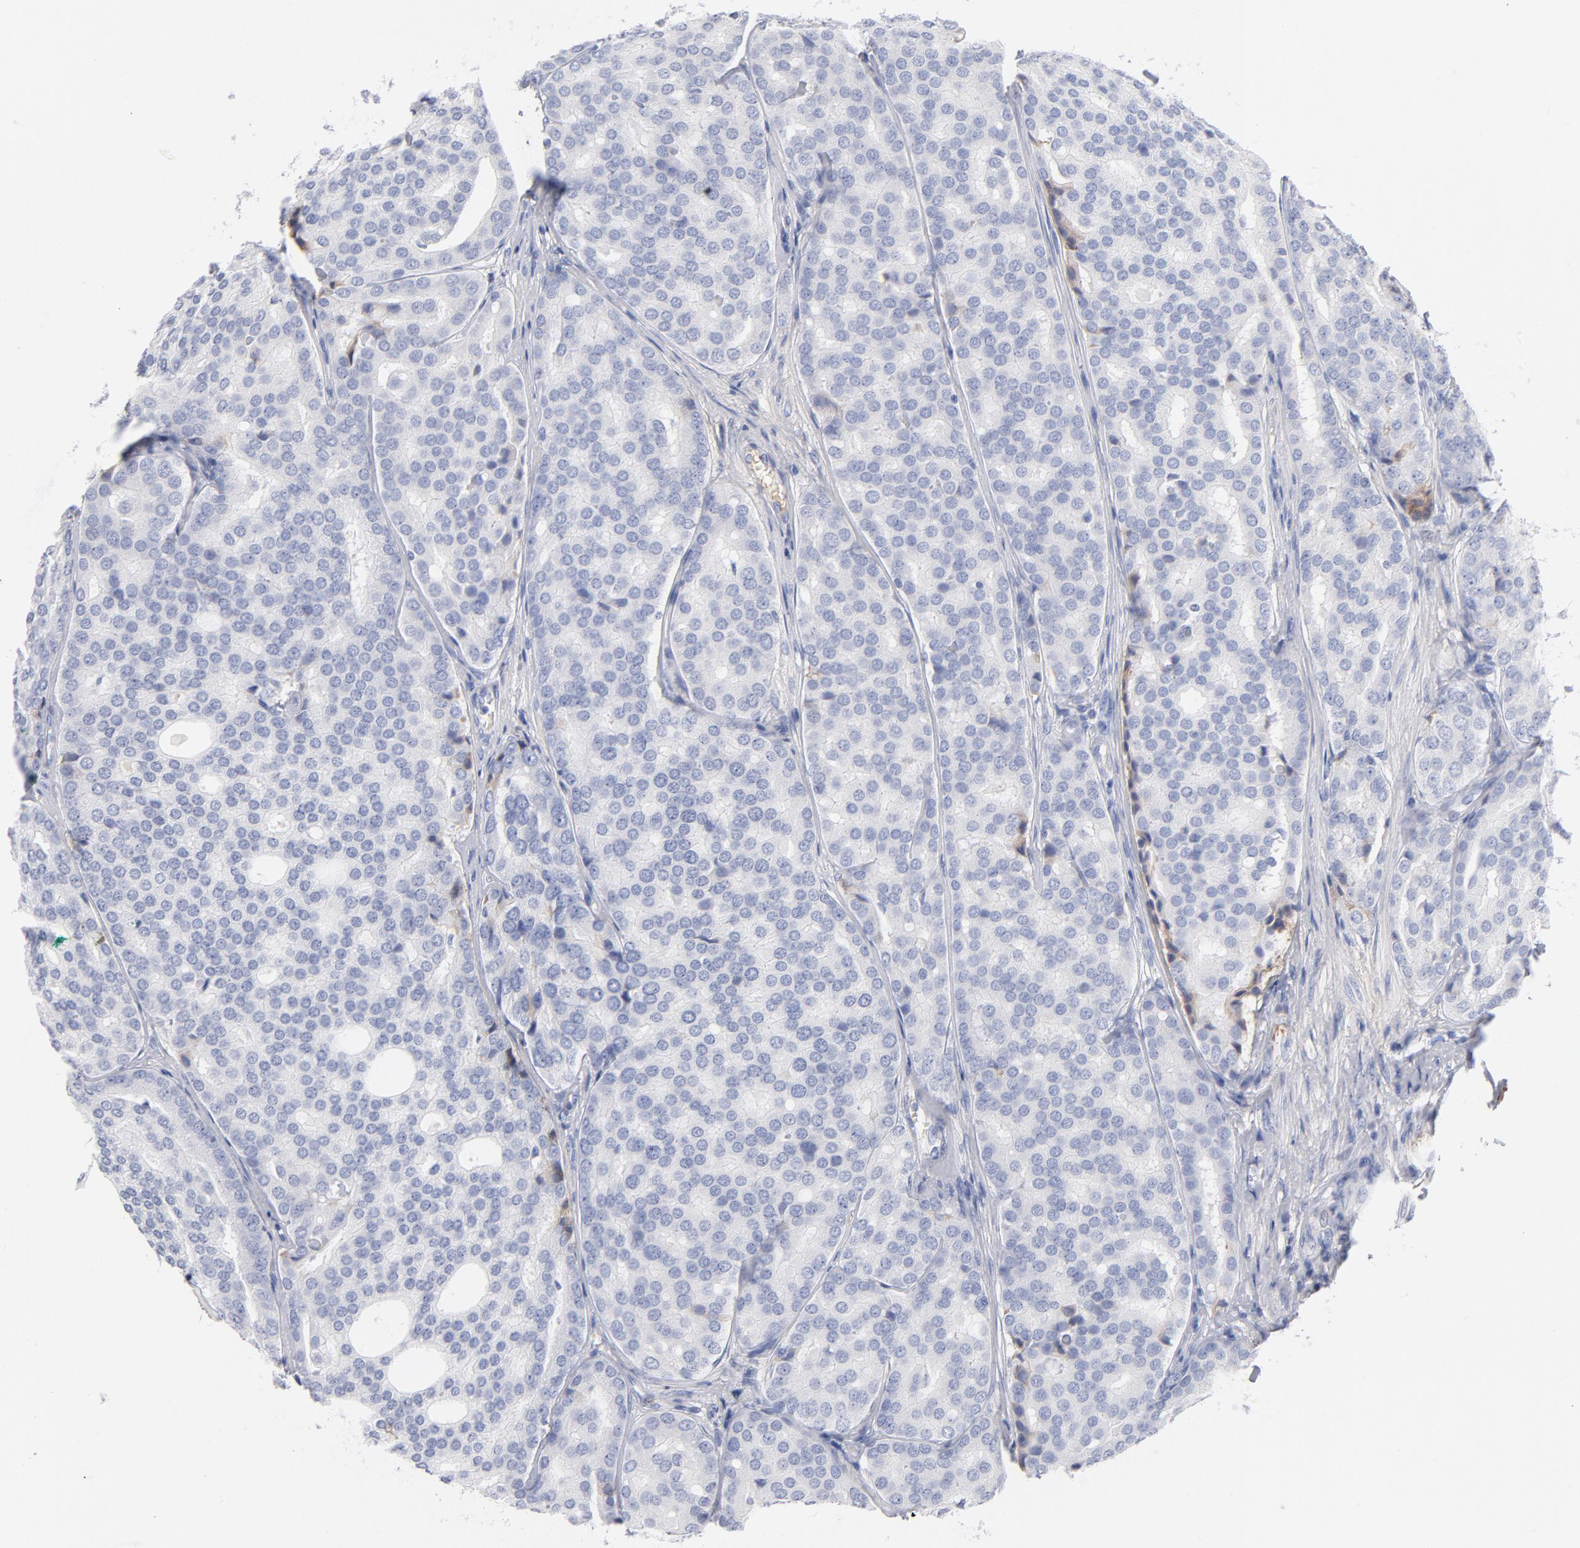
{"staining": {"intensity": "negative", "quantity": "none", "location": "none"}, "tissue": "prostate cancer", "cell_type": "Tumor cells", "image_type": "cancer", "snomed": [{"axis": "morphology", "description": "Adenocarcinoma, High grade"}, {"axis": "topography", "description": "Prostate"}], "caption": "An immunohistochemistry (IHC) photomicrograph of prostate cancer (high-grade adenocarcinoma) is shown. There is no staining in tumor cells of prostate cancer (high-grade adenocarcinoma).", "gene": "C3", "patient": {"sex": "male", "age": 64}}